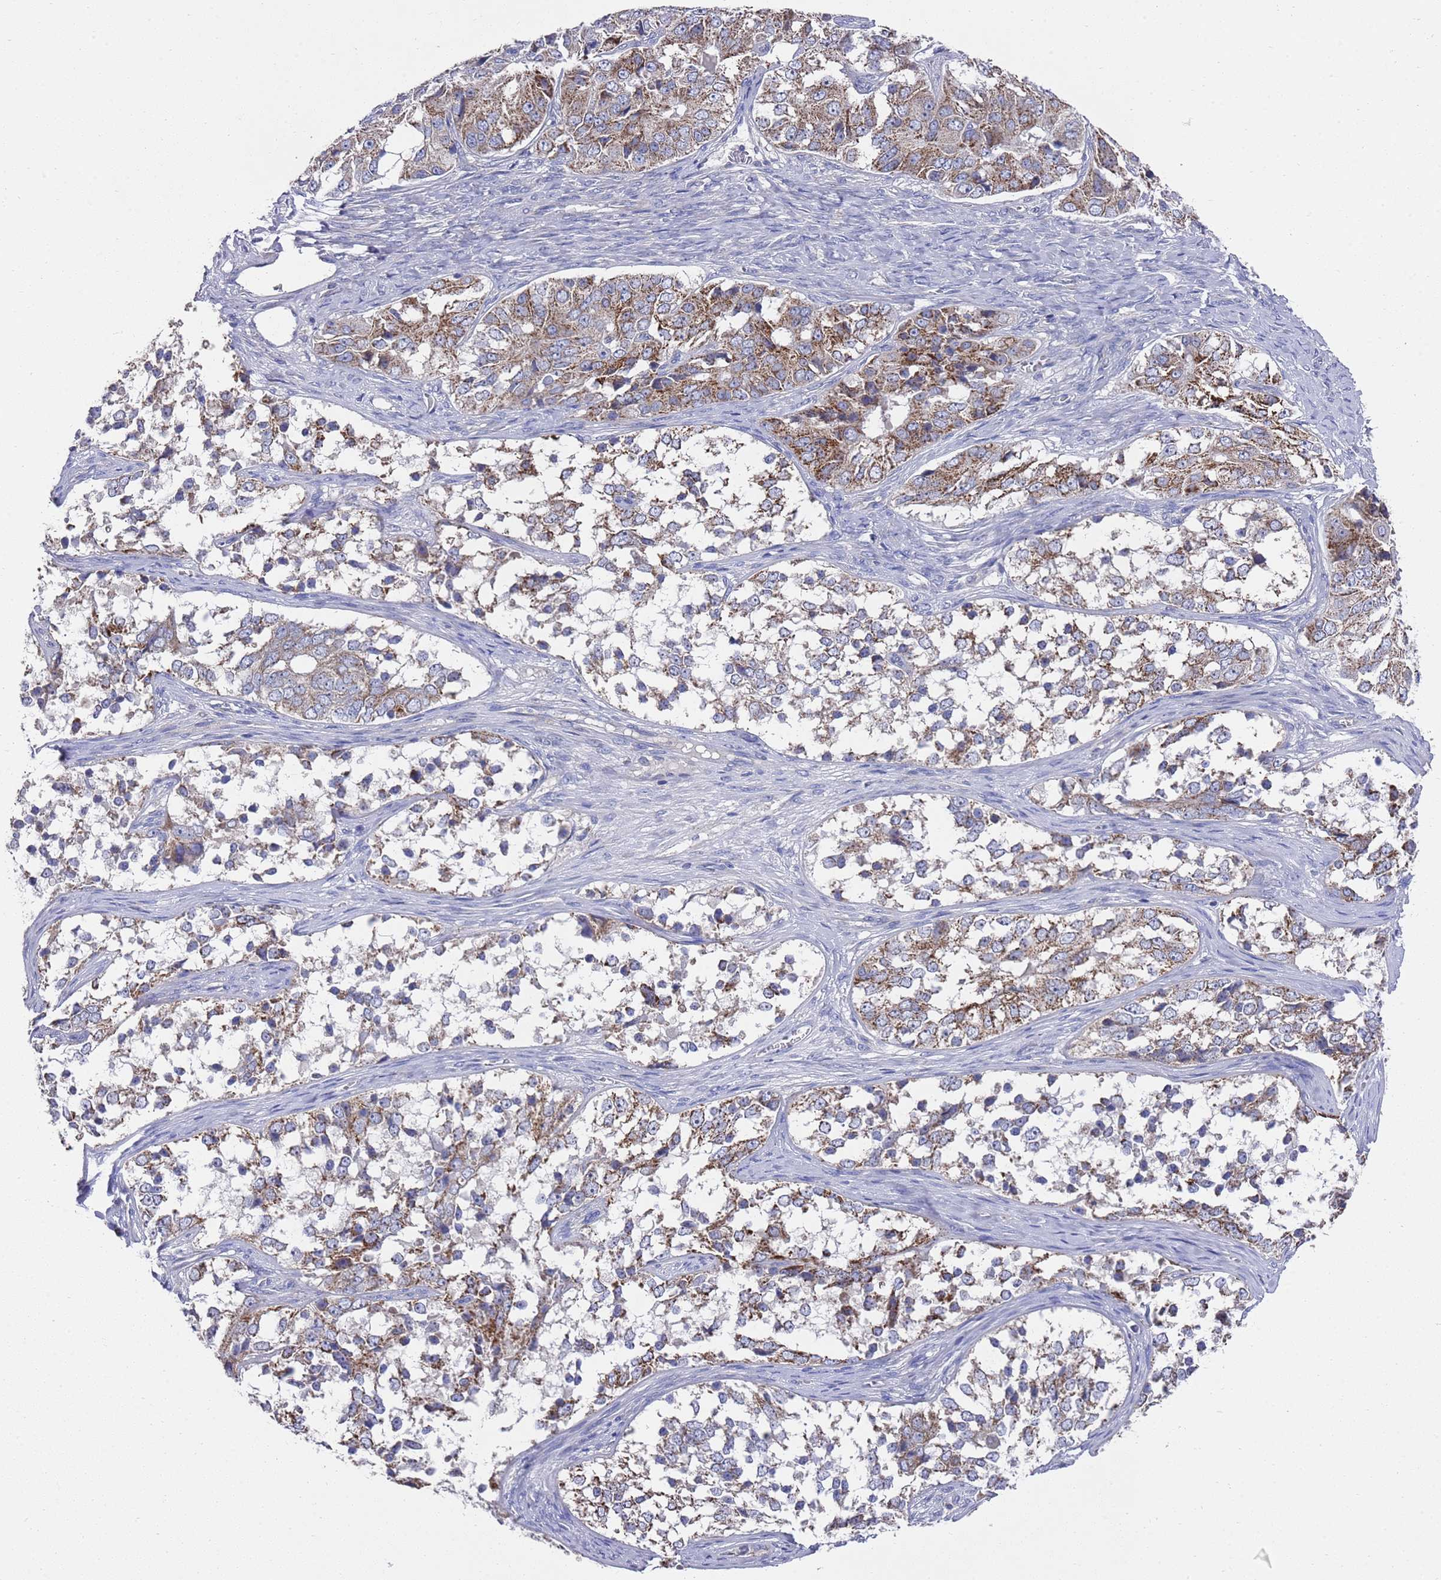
{"staining": {"intensity": "moderate", "quantity": "25%-75%", "location": "cytoplasmic/membranous"}, "tissue": "ovarian cancer", "cell_type": "Tumor cells", "image_type": "cancer", "snomed": [{"axis": "morphology", "description": "Carcinoma, endometroid"}, {"axis": "topography", "description": "Ovary"}], "caption": "Ovarian endometroid carcinoma was stained to show a protein in brown. There is medium levels of moderate cytoplasmic/membranous expression in approximately 25%-75% of tumor cells. The protein is shown in brown color, while the nuclei are stained blue.", "gene": "NPEPPS", "patient": {"sex": "female", "age": 51}}